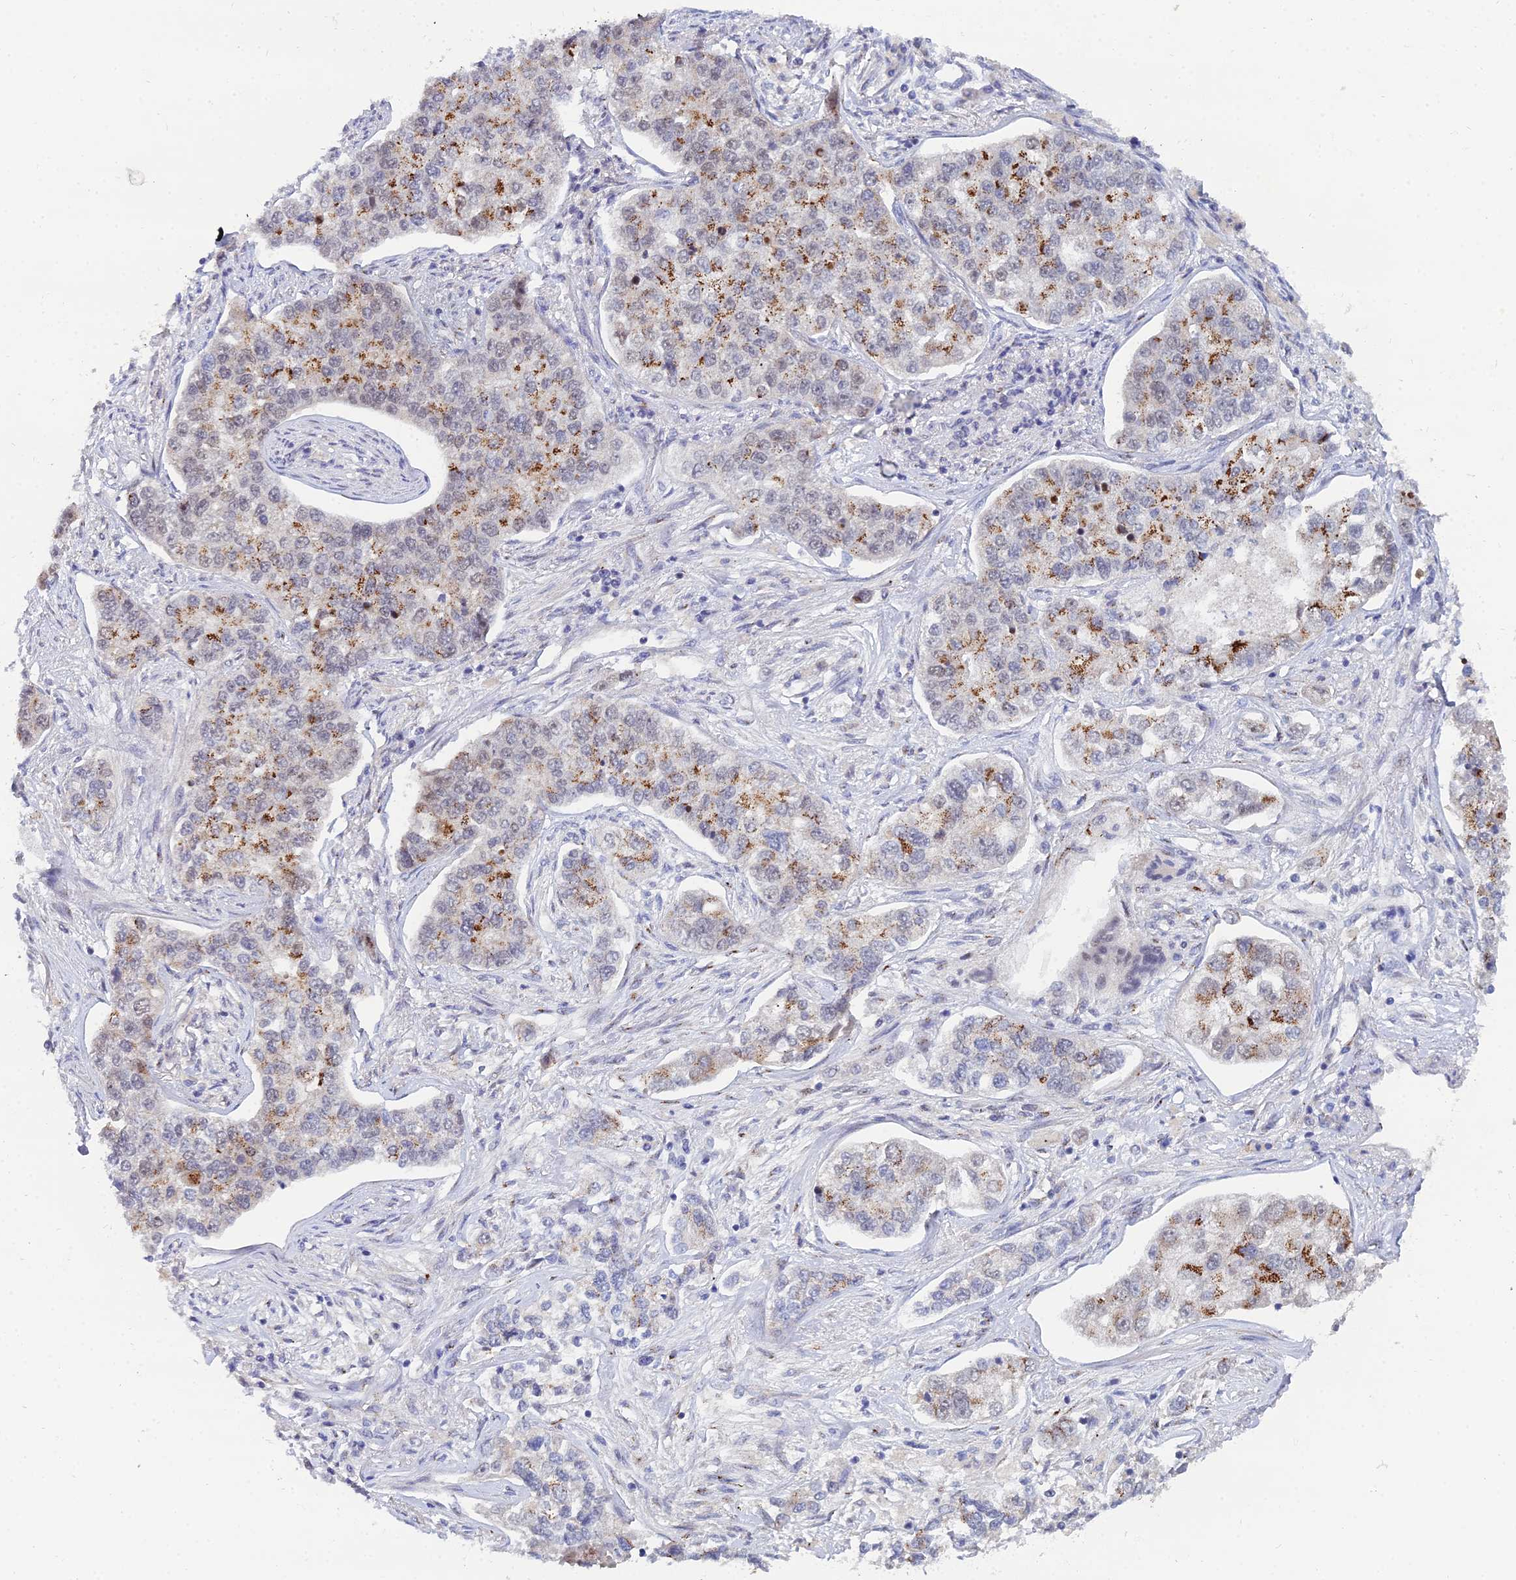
{"staining": {"intensity": "moderate", "quantity": "25%-75%", "location": "cytoplasmic/membranous"}, "tissue": "lung cancer", "cell_type": "Tumor cells", "image_type": "cancer", "snomed": [{"axis": "morphology", "description": "Adenocarcinoma, NOS"}, {"axis": "topography", "description": "Lung"}], "caption": "Immunohistochemical staining of adenocarcinoma (lung) exhibits medium levels of moderate cytoplasmic/membranous protein expression in approximately 25%-75% of tumor cells.", "gene": "THOC3", "patient": {"sex": "male", "age": 49}}